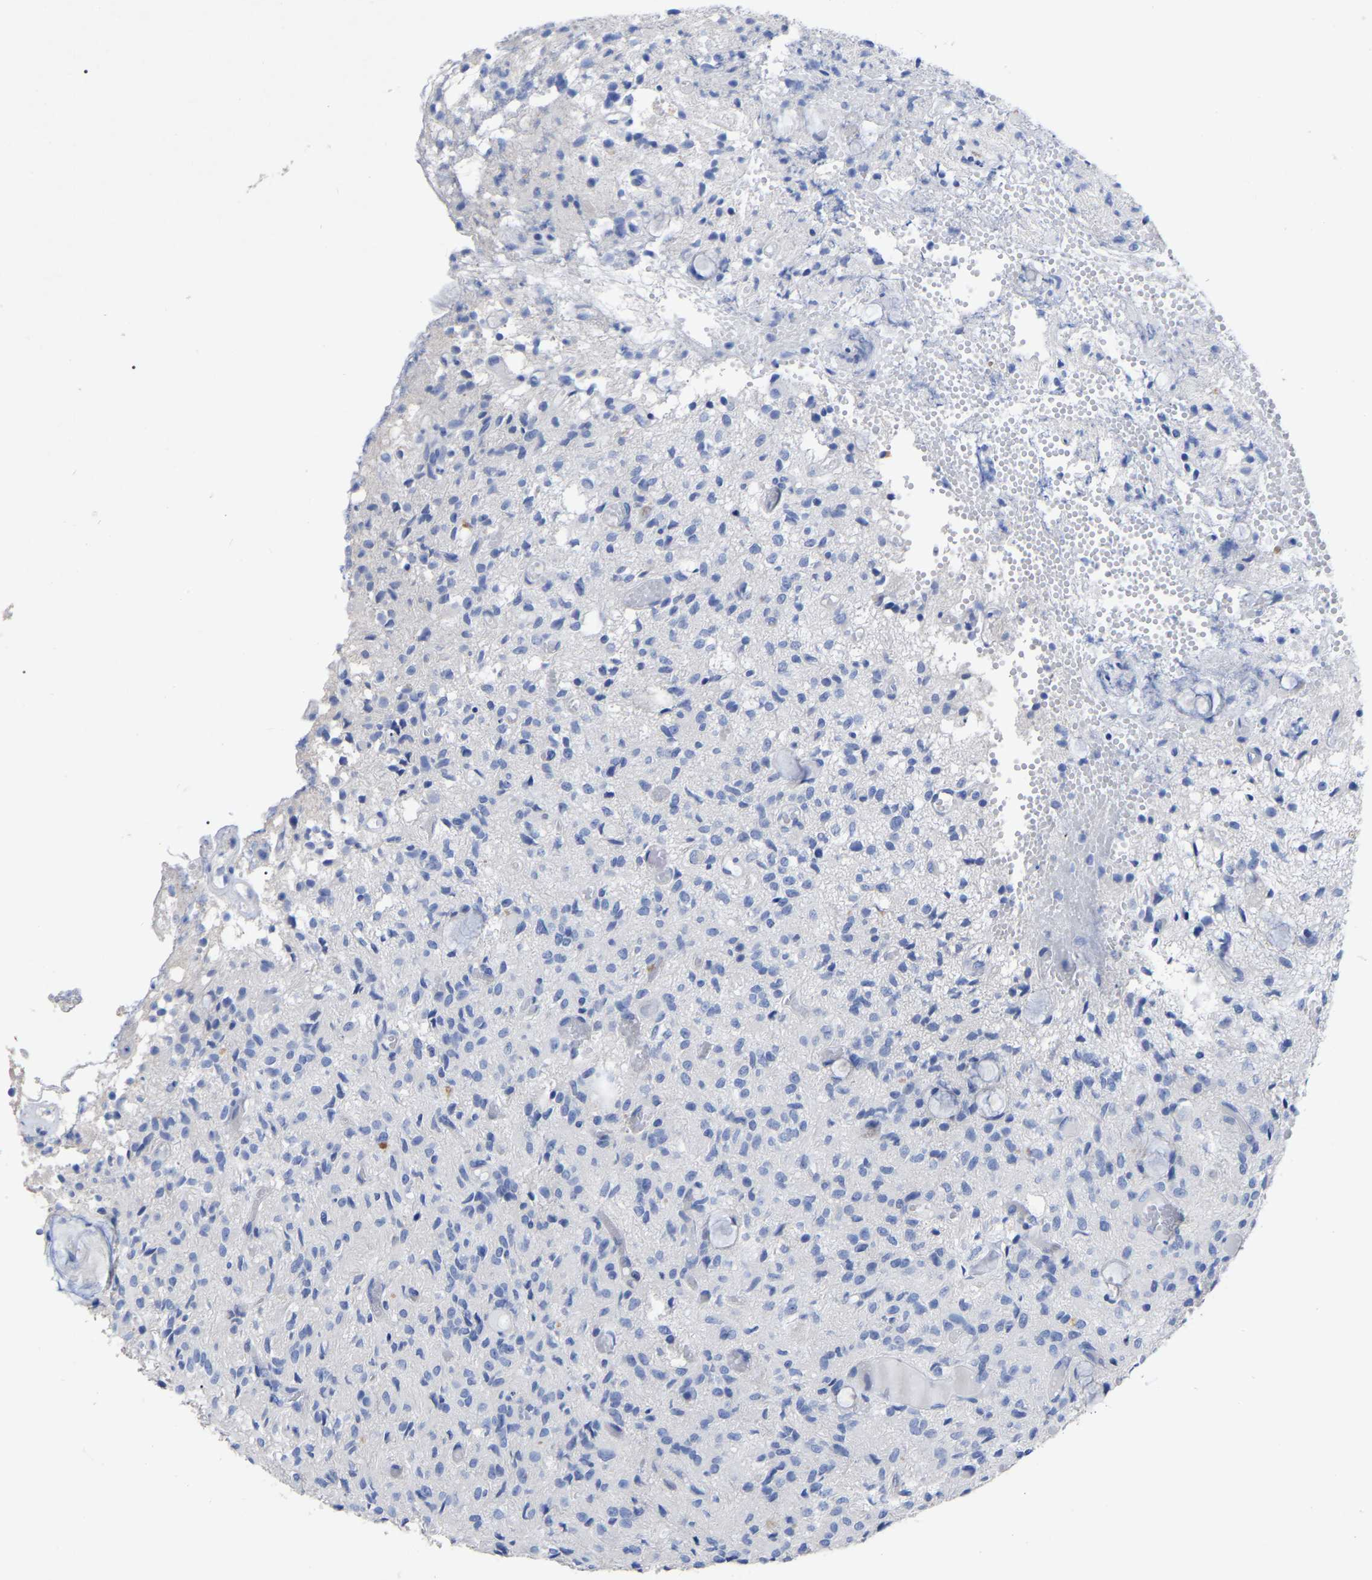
{"staining": {"intensity": "negative", "quantity": "none", "location": "none"}, "tissue": "glioma", "cell_type": "Tumor cells", "image_type": "cancer", "snomed": [{"axis": "morphology", "description": "Glioma, malignant, High grade"}, {"axis": "topography", "description": "Brain"}], "caption": "An immunohistochemistry image of high-grade glioma (malignant) is shown. There is no staining in tumor cells of high-grade glioma (malignant). (DAB (3,3'-diaminobenzidine) immunohistochemistry (IHC) visualized using brightfield microscopy, high magnification).", "gene": "ANXA13", "patient": {"sex": "female", "age": 59}}